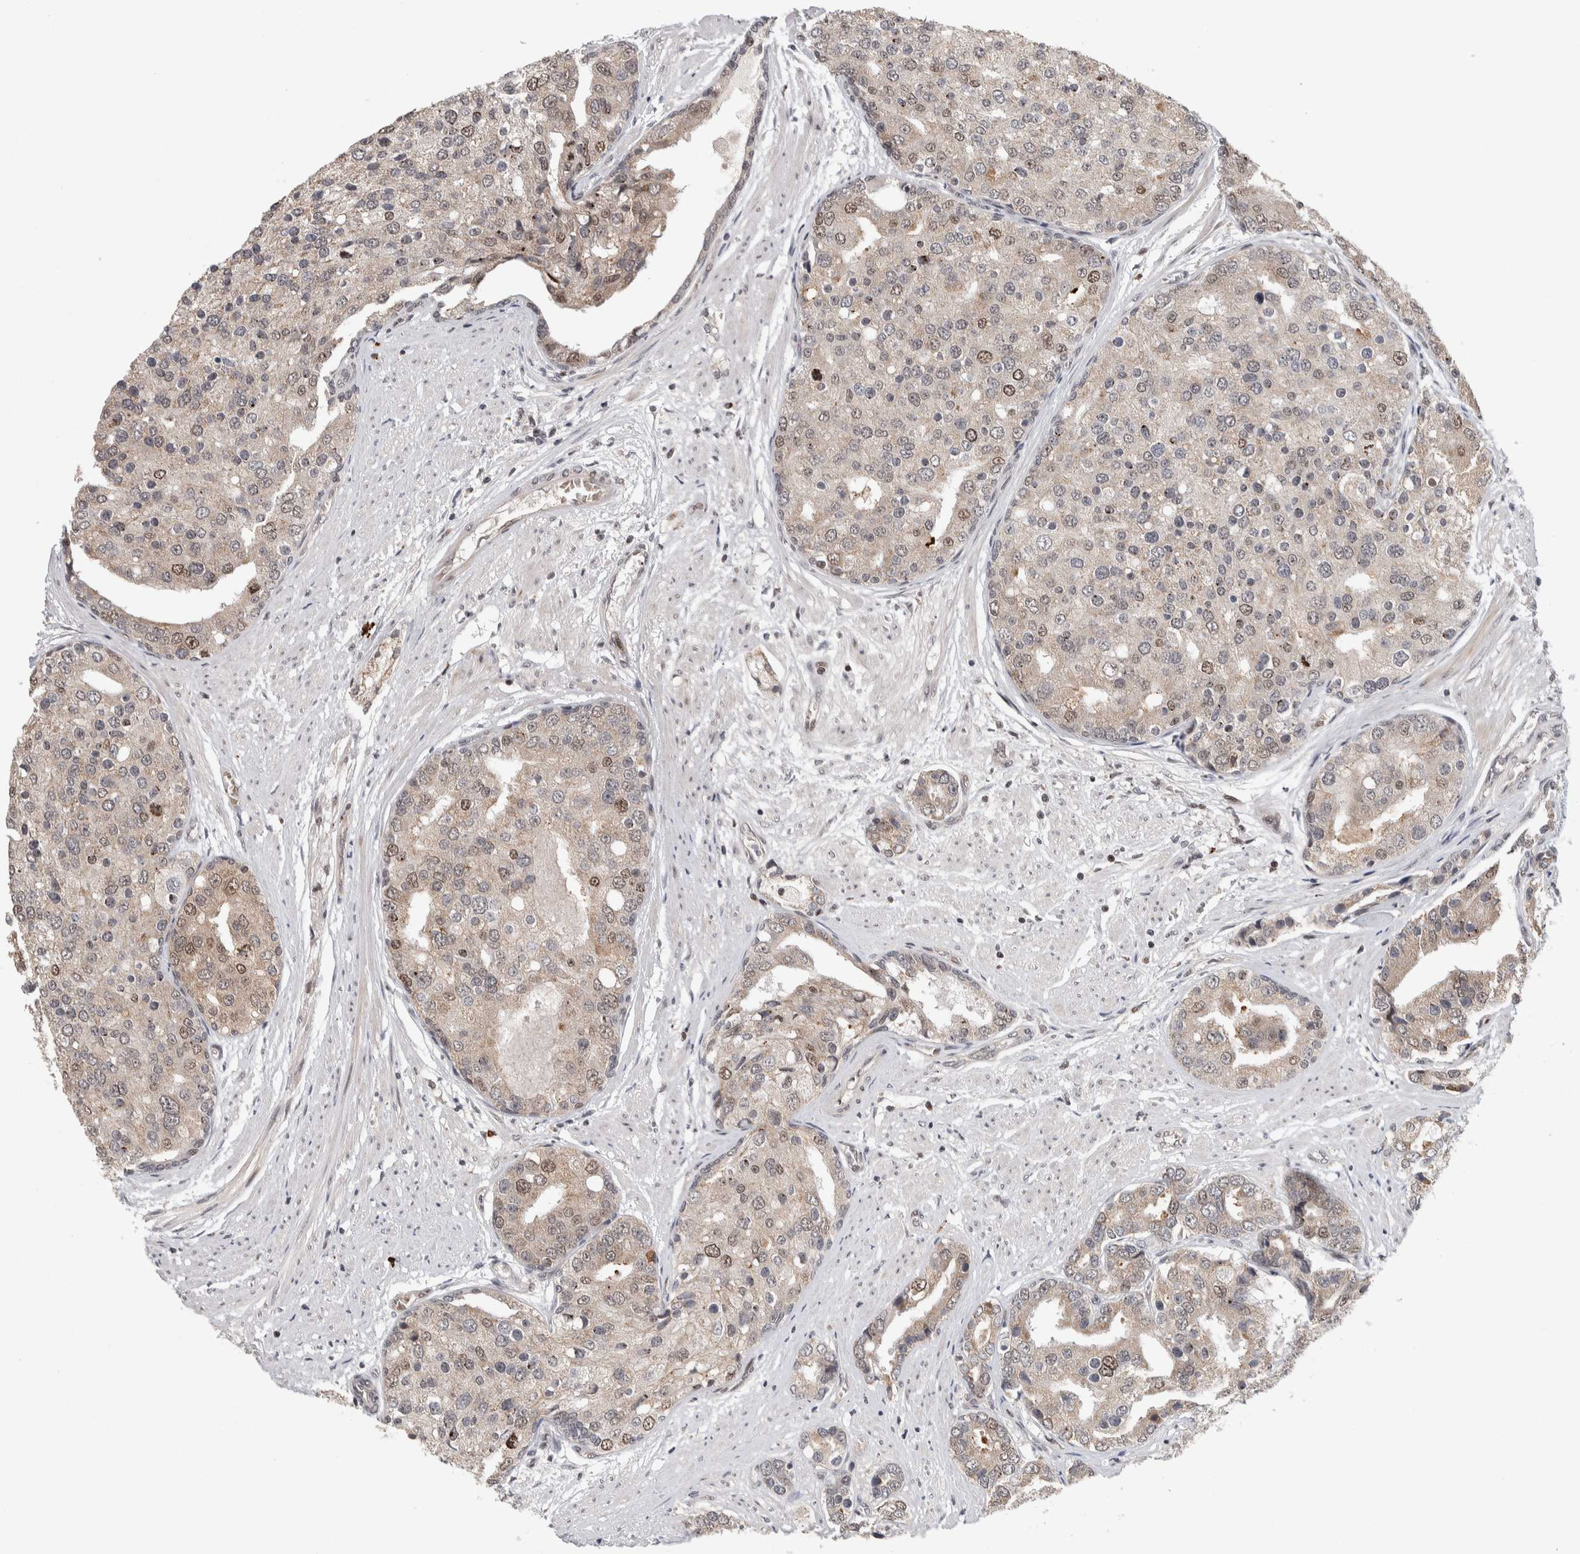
{"staining": {"intensity": "weak", "quantity": "<25%", "location": "nuclear"}, "tissue": "prostate cancer", "cell_type": "Tumor cells", "image_type": "cancer", "snomed": [{"axis": "morphology", "description": "Adenocarcinoma, High grade"}, {"axis": "topography", "description": "Prostate"}], "caption": "This is an immunohistochemistry photomicrograph of prostate high-grade adenocarcinoma. There is no expression in tumor cells.", "gene": "ZNF592", "patient": {"sex": "male", "age": 50}}